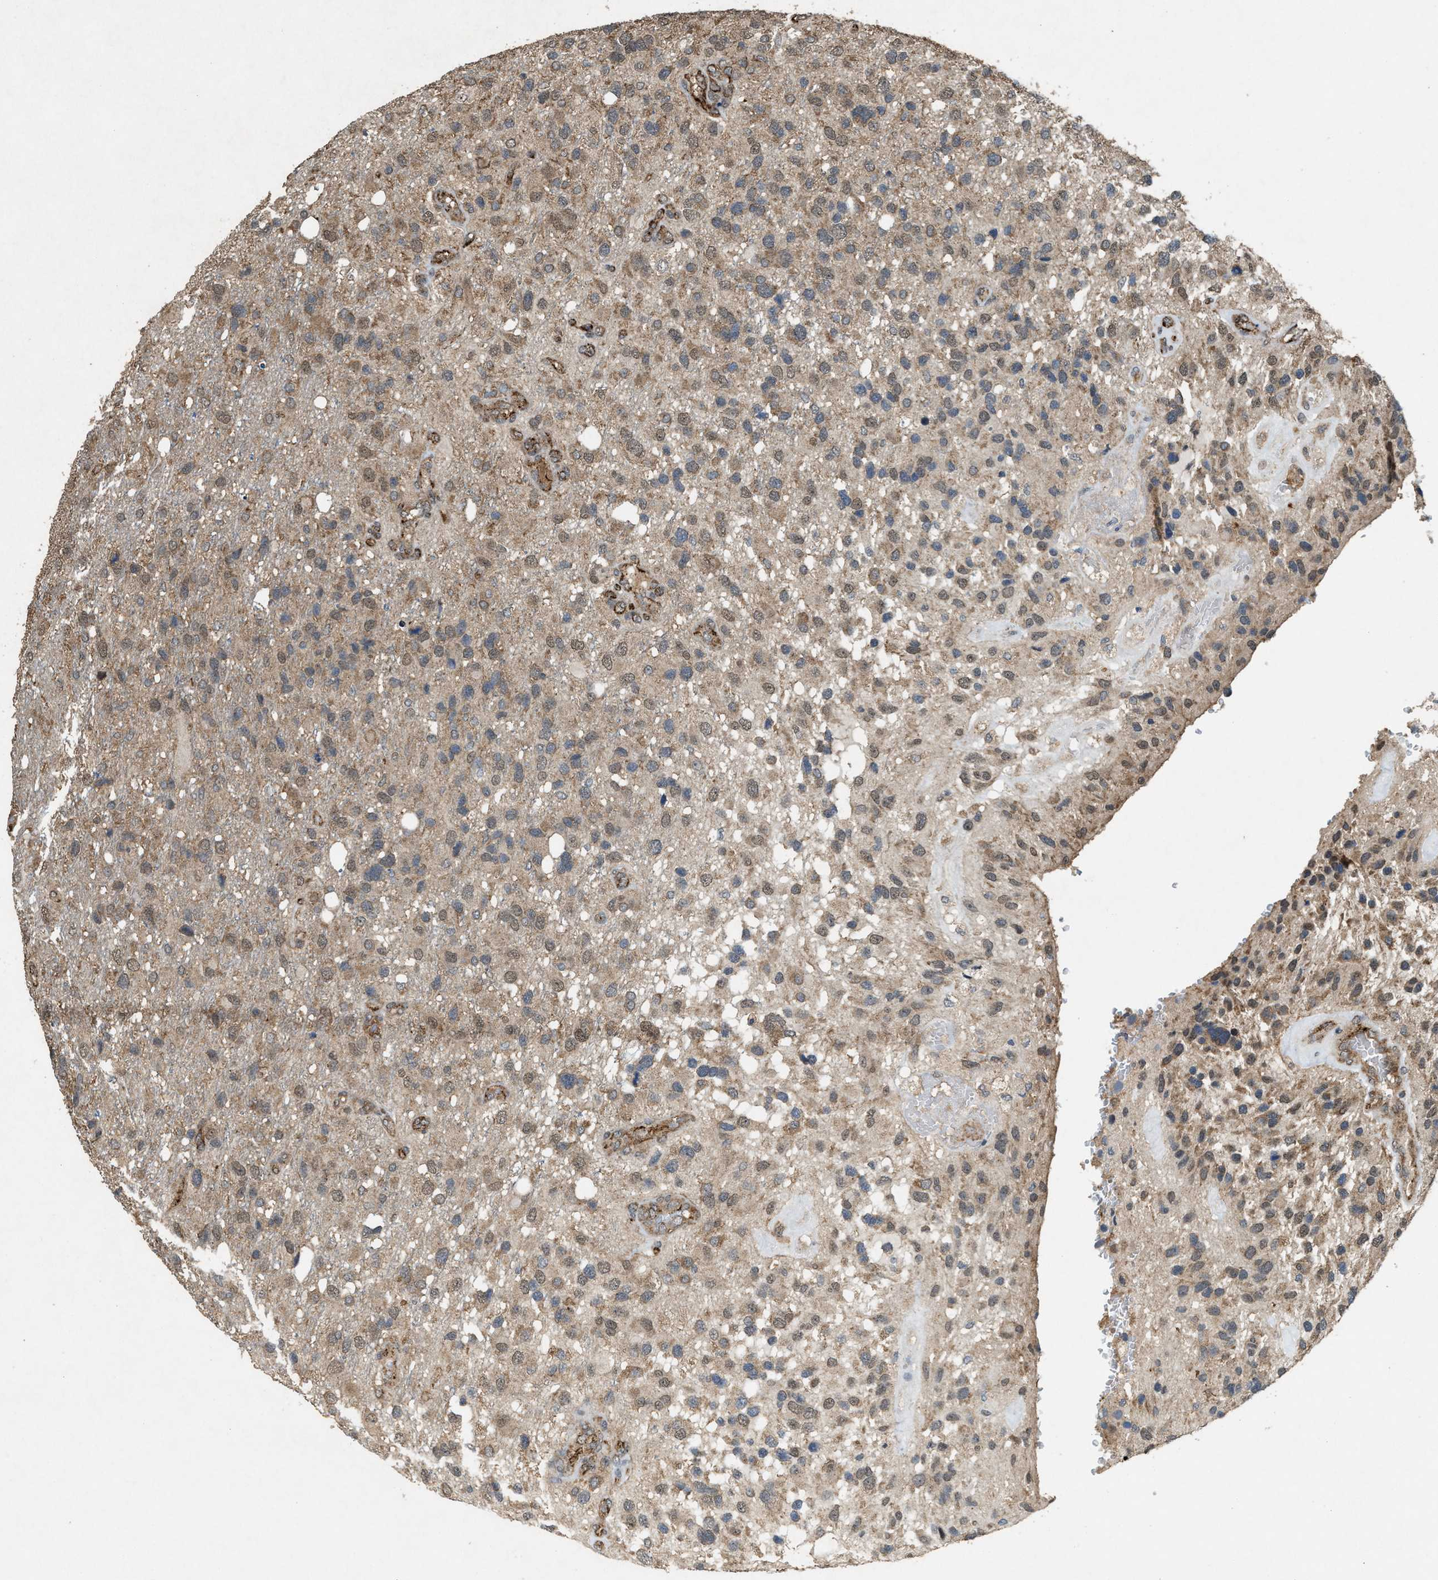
{"staining": {"intensity": "weak", "quantity": ">75%", "location": "cytoplasmic/membranous"}, "tissue": "glioma", "cell_type": "Tumor cells", "image_type": "cancer", "snomed": [{"axis": "morphology", "description": "Glioma, malignant, High grade"}, {"axis": "topography", "description": "Brain"}], "caption": "Immunohistochemical staining of malignant high-grade glioma exhibits weak cytoplasmic/membranous protein positivity in approximately >75% of tumor cells.", "gene": "ARHGEF5", "patient": {"sex": "female", "age": 58}}